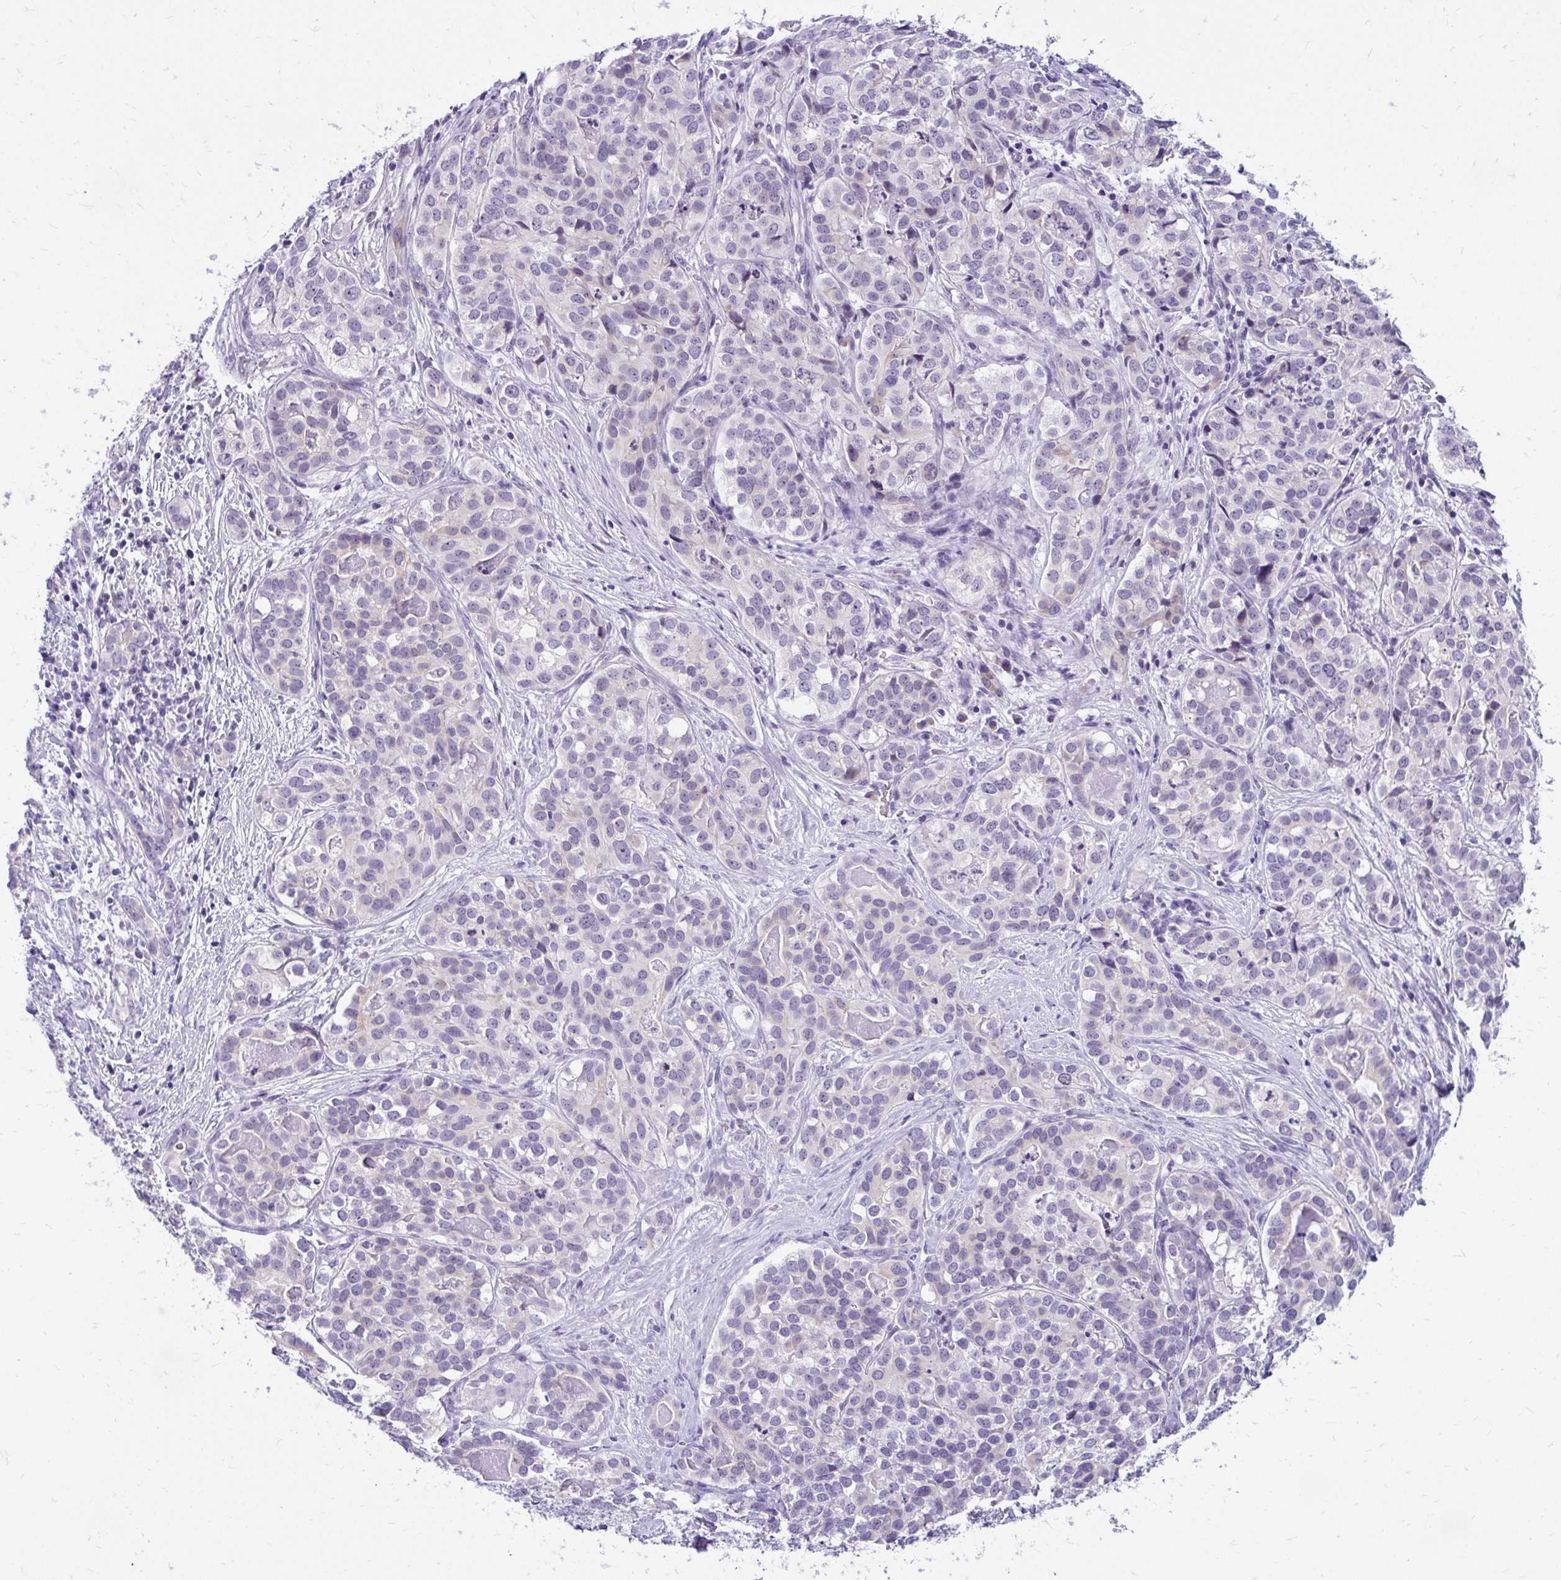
{"staining": {"intensity": "negative", "quantity": "none", "location": "none"}, "tissue": "liver cancer", "cell_type": "Tumor cells", "image_type": "cancer", "snomed": [{"axis": "morphology", "description": "Cholangiocarcinoma"}, {"axis": "topography", "description": "Liver"}], "caption": "There is no significant positivity in tumor cells of cholangiocarcinoma (liver). (Immunohistochemistry (ihc), brightfield microscopy, high magnification).", "gene": "NIFK", "patient": {"sex": "male", "age": 56}}